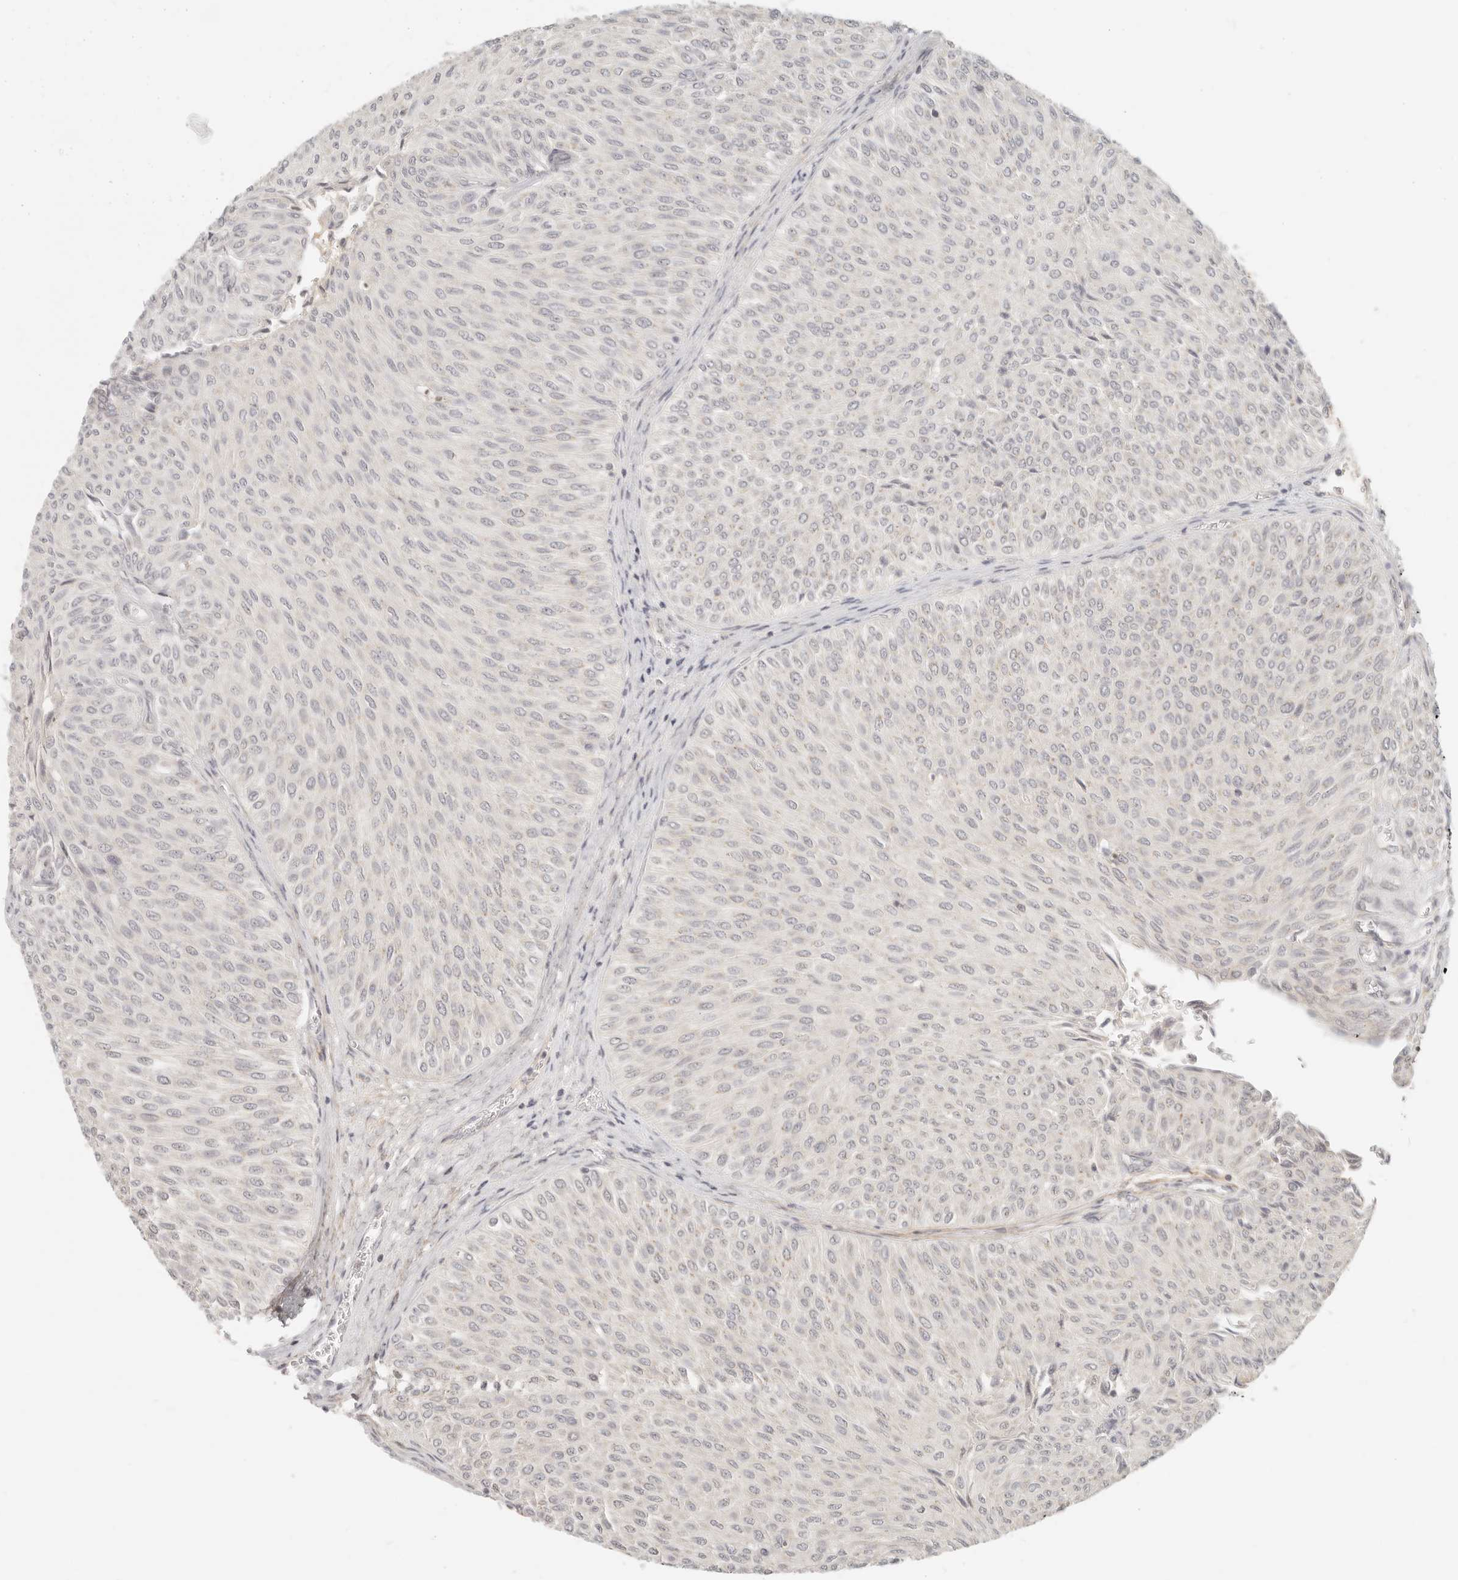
{"staining": {"intensity": "weak", "quantity": "<25%", "location": "nuclear"}, "tissue": "urothelial cancer", "cell_type": "Tumor cells", "image_type": "cancer", "snomed": [{"axis": "morphology", "description": "Urothelial carcinoma, Low grade"}, {"axis": "topography", "description": "Urinary bladder"}], "caption": "Image shows no significant protein expression in tumor cells of urothelial cancer. (DAB (3,3'-diaminobenzidine) immunohistochemistry (IHC), high magnification).", "gene": "INTS11", "patient": {"sex": "male", "age": 78}}